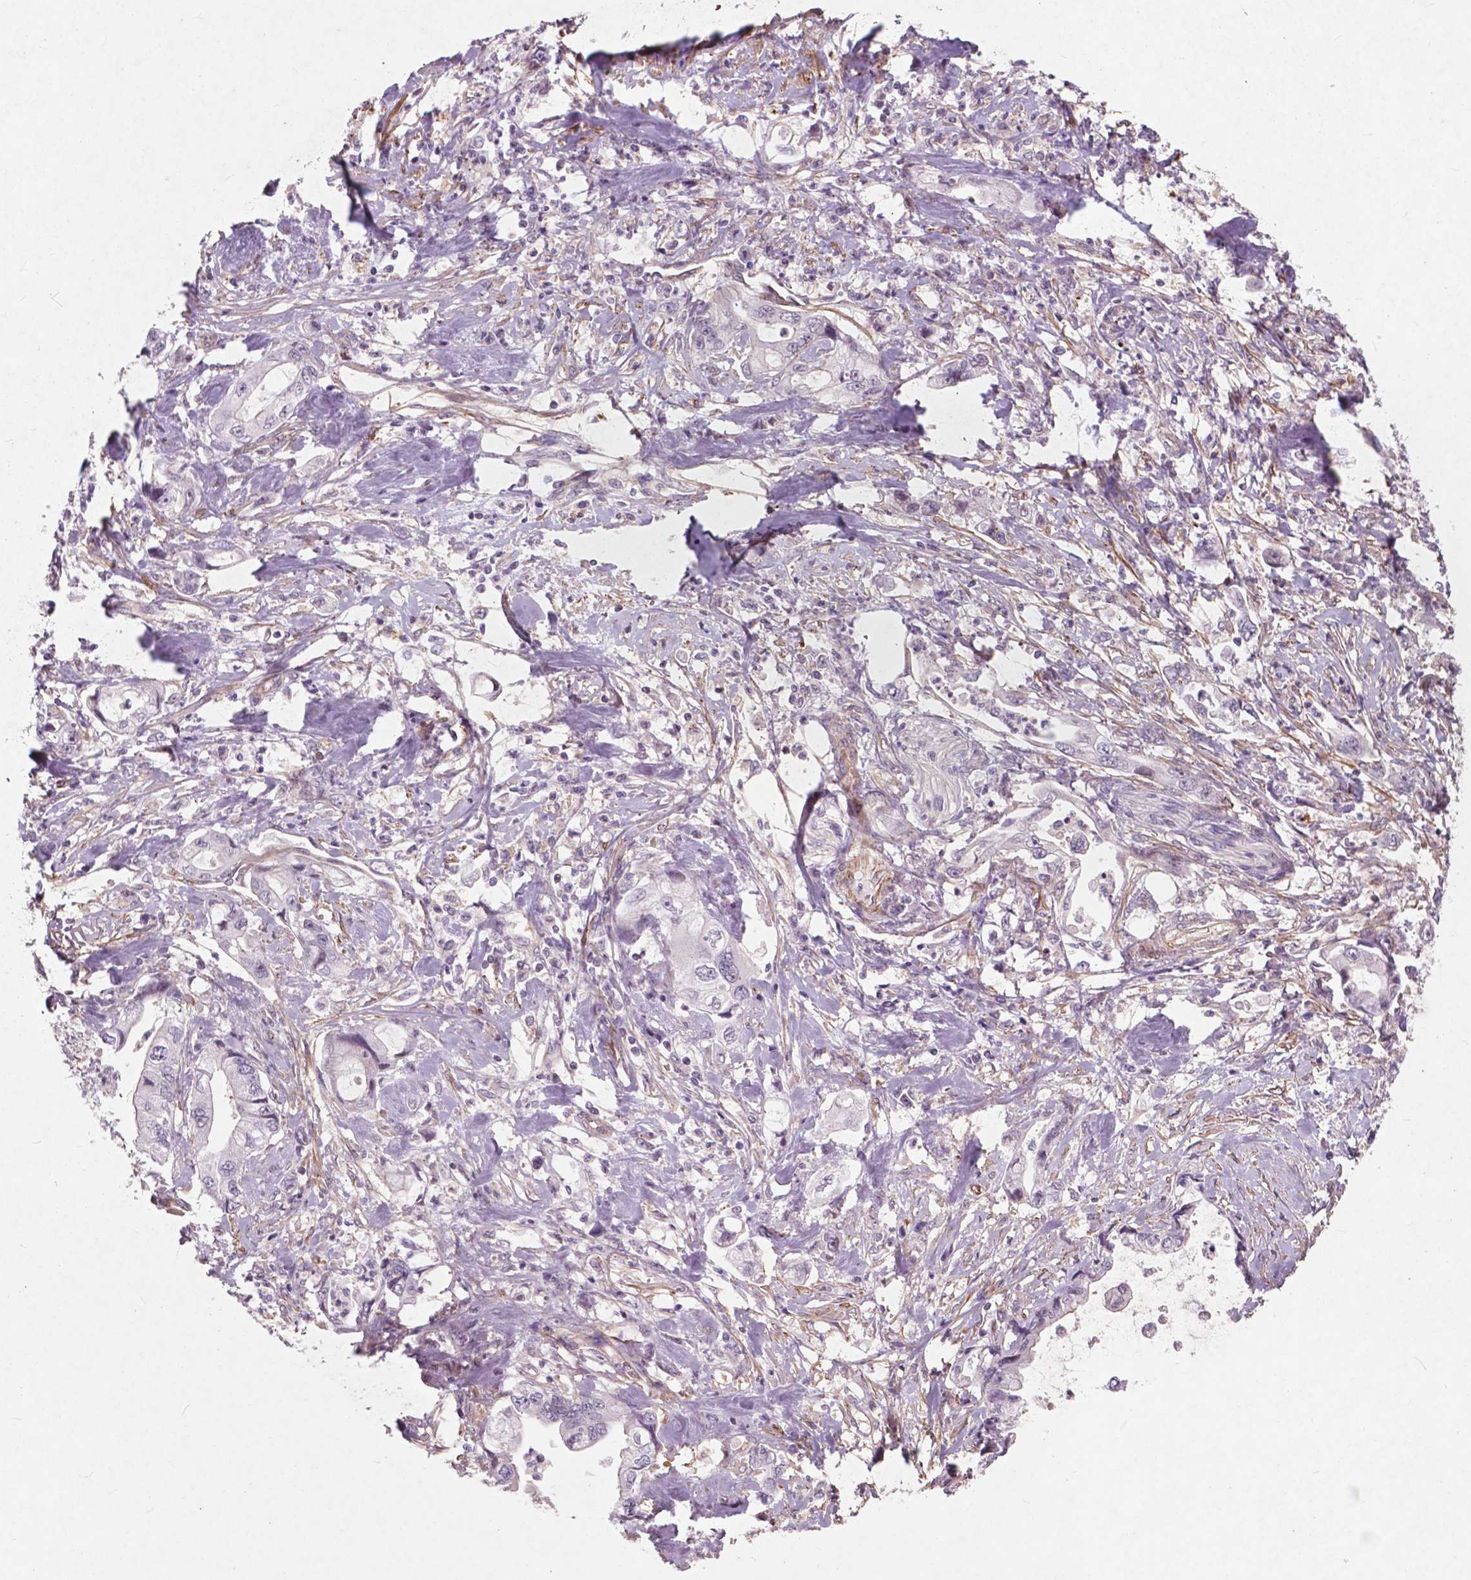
{"staining": {"intensity": "negative", "quantity": "none", "location": "none"}, "tissue": "stomach cancer", "cell_type": "Tumor cells", "image_type": "cancer", "snomed": [{"axis": "morphology", "description": "Adenocarcinoma, NOS"}, {"axis": "topography", "description": "Pancreas"}, {"axis": "topography", "description": "Stomach, upper"}], "caption": "Human stomach adenocarcinoma stained for a protein using immunohistochemistry demonstrates no staining in tumor cells.", "gene": "RFPL4B", "patient": {"sex": "male", "age": 77}}